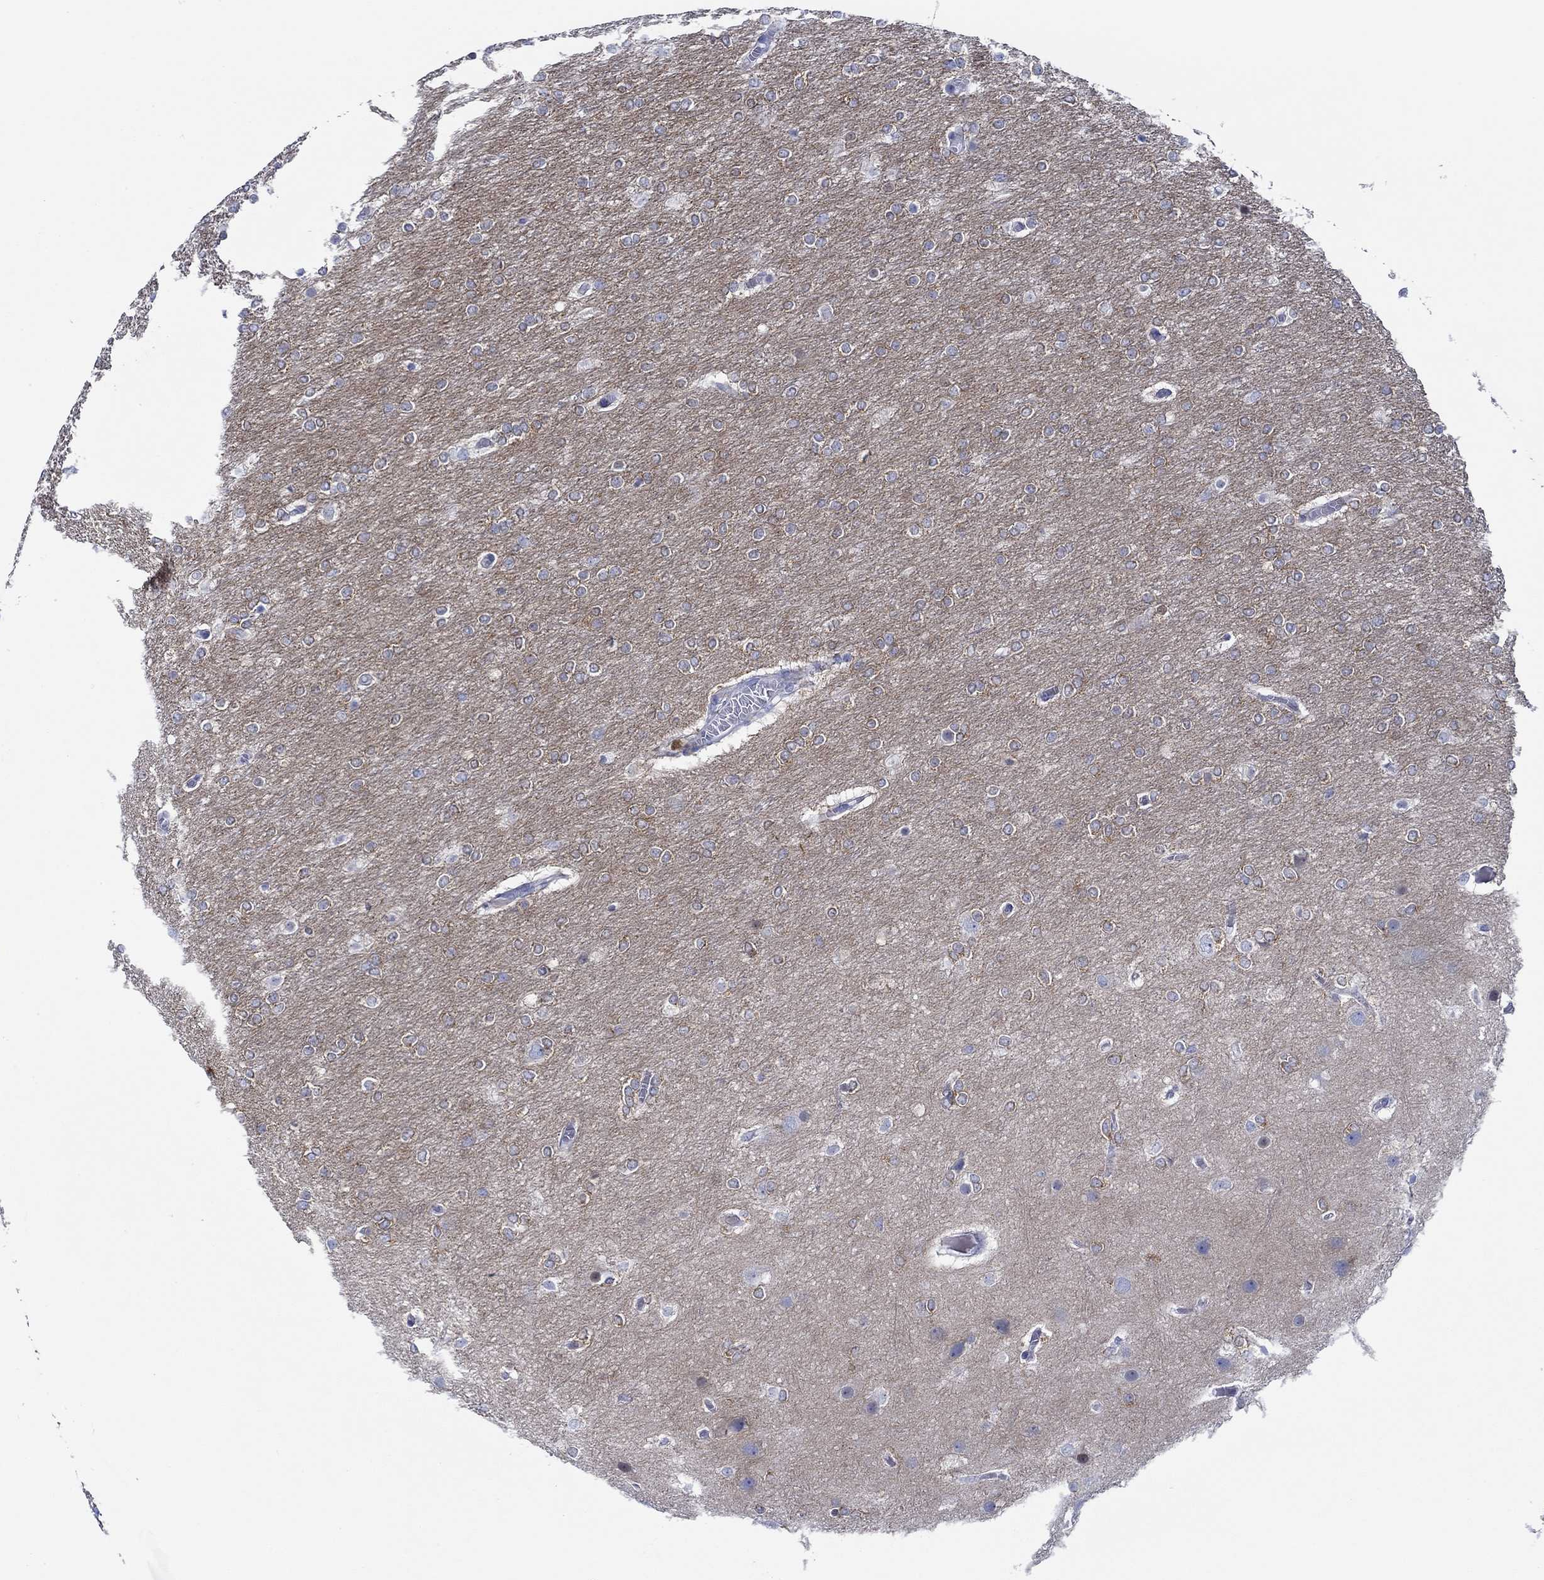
{"staining": {"intensity": "moderate", "quantity": "25%-75%", "location": "cytoplasmic/membranous"}, "tissue": "glioma", "cell_type": "Tumor cells", "image_type": "cancer", "snomed": [{"axis": "morphology", "description": "Glioma, malignant, High grade"}, {"axis": "topography", "description": "Brain"}], "caption": "Immunohistochemistry staining of glioma, which displays medium levels of moderate cytoplasmic/membranous expression in approximately 25%-75% of tumor cells indicating moderate cytoplasmic/membranous protein expression. The staining was performed using DAB (brown) for protein detection and nuclei were counterstained in hematoxylin (blue).", "gene": "IGFBP6", "patient": {"sex": "female", "age": 61}}